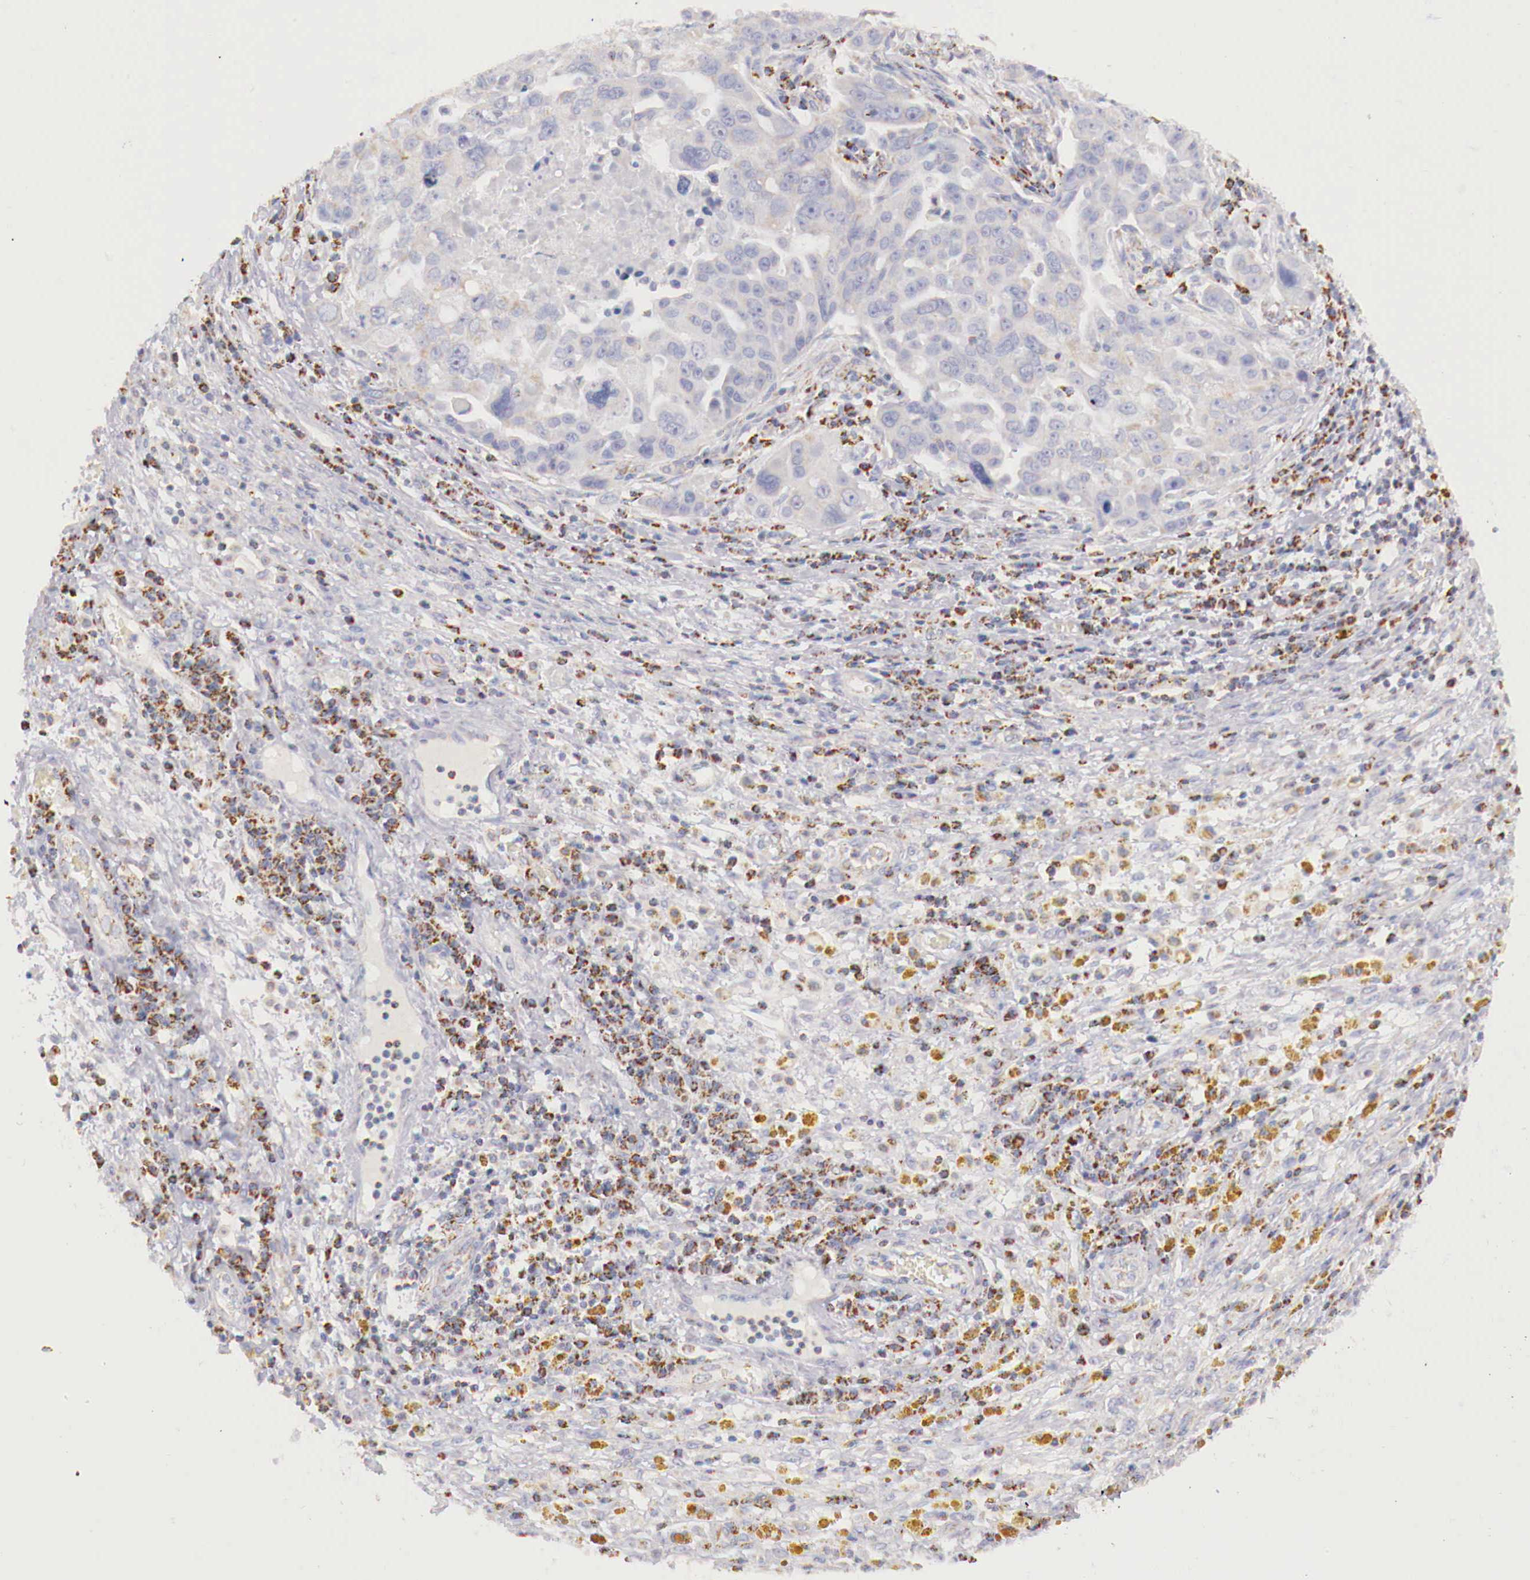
{"staining": {"intensity": "weak", "quantity": ">75%", "location": "cytoplasmic/membranous"}, "tissue": "ovarian cancer", "cell_type": "Tumor cells", "image_type": "cancer", "snomed": [{"axis": "morphology", "description": "Carcinoma, endometroid"}, {"axis": "topography", "description": "Ovary"}], "caption": "Protein expression analysis of ovarian cancer (endometroid carcinoma) demonstrates weak cytoplasmic/membranous positivity in approximately >75% of tumor cells.", "gene": "IDH3G", "patient": {"sex": "female", "age": 75}}